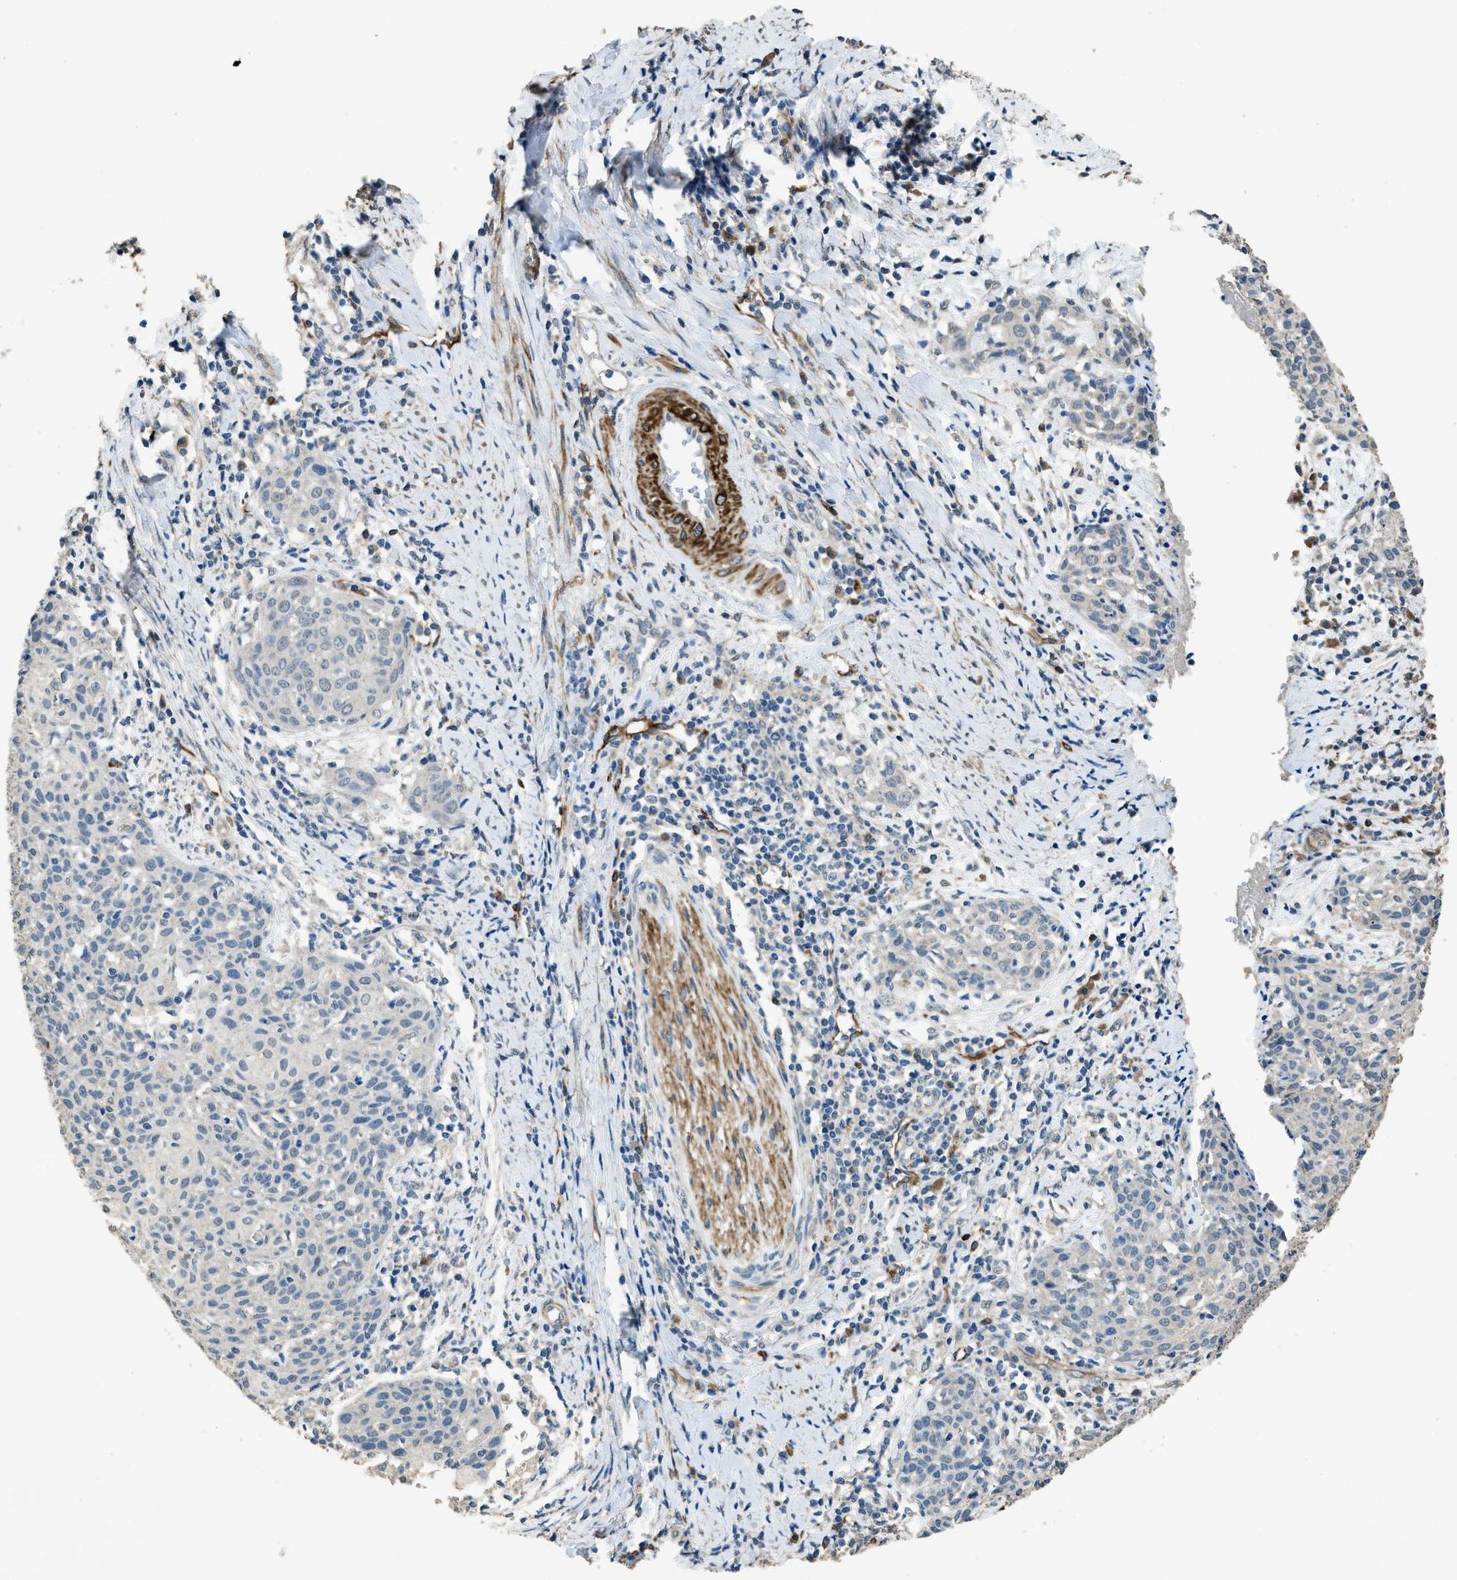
{"staining": {"intensity": "negative", "quantity": "none", "location": "none"}, "tissue": "cervical cancer", "cell_type": "Tumor cells", "image_type": "cancer", "snomed": [{"axis": "morphology", "description": "Squamous cell carcinoma, NOS"}, {"axis": "topography", "description": "Cervix"}], "caption": "DAB (3,3'-diaminobenzidine) immunohistochemical staining of squamous cell carcinoma (cervical) exhibits no significant expression in tumor cells.", "gene": "SYNM", "patient": {"sex": "female", "age": 38}}